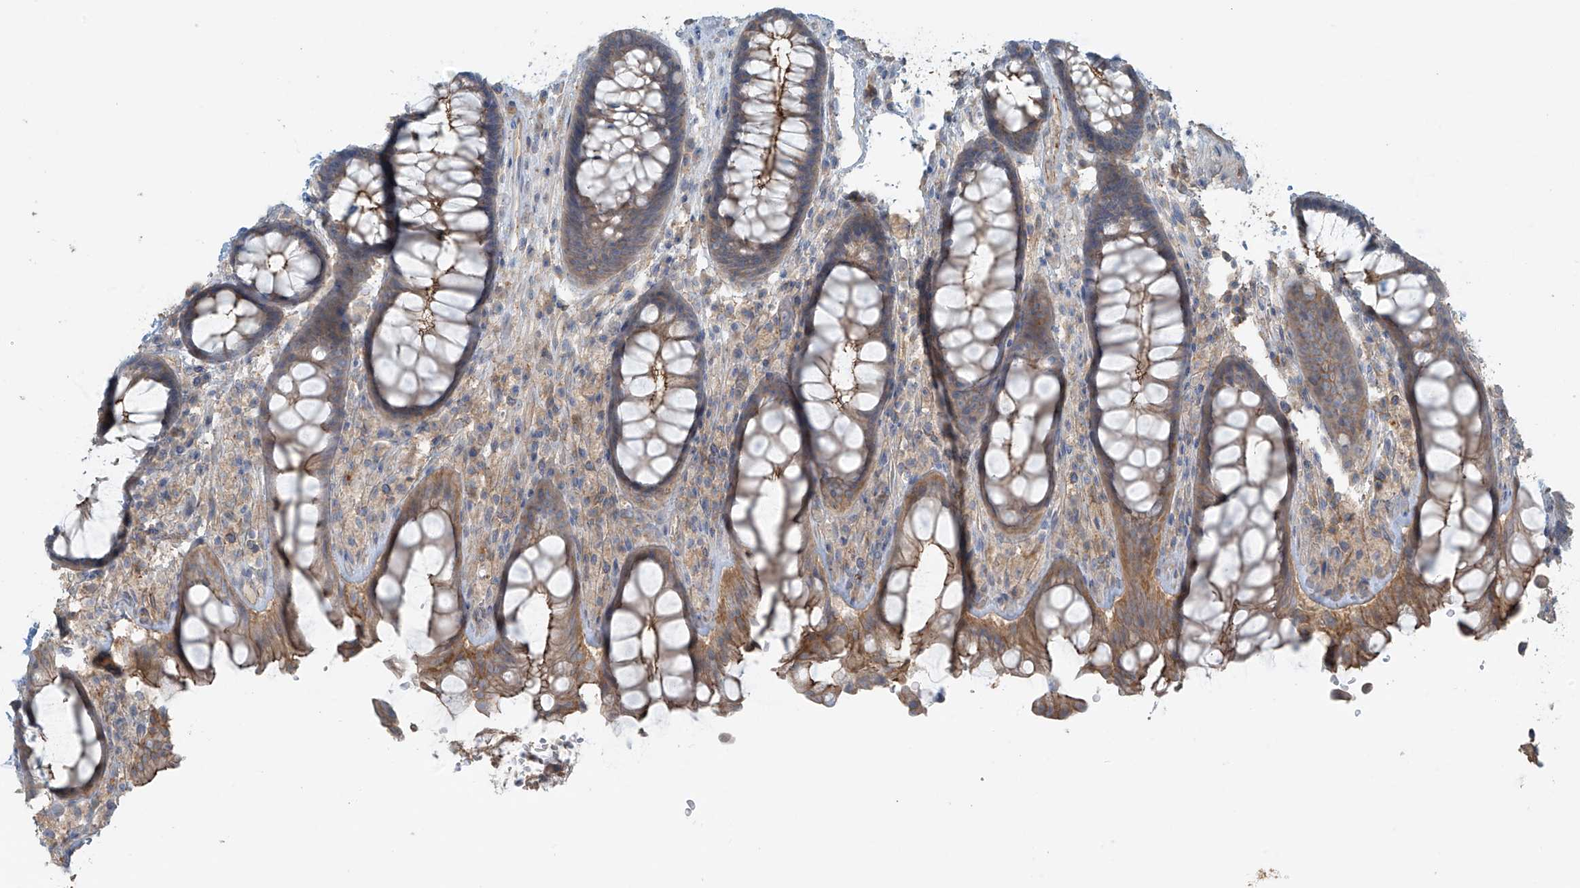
{"staining": {"intensity": "moderate", "quantity": ">75%", "location": "cytoplasmic/membranous"}, "tissue": "rectum", "cell_type": "Glandular cells", "image_type": "normal", "snomed": [{"axis": "morphology", "description": "Normal tissue, NOS"}, {"axis": "topography", "description": "Rectum"}], "caption": "A photomicrograph of rectum stained for a protein demonstrates moderate cytoplasmic/membranous brown staining in glandular cells. The staining was performed using DAB (3,3'-diaminobenzidine) to visualize the protein expression in brown, while the nuclei were stained in blue with hematoxylin (Magnification: 20x).", "gene": "SLC9A2", "patient": {"sex": "male", "age": 64}}